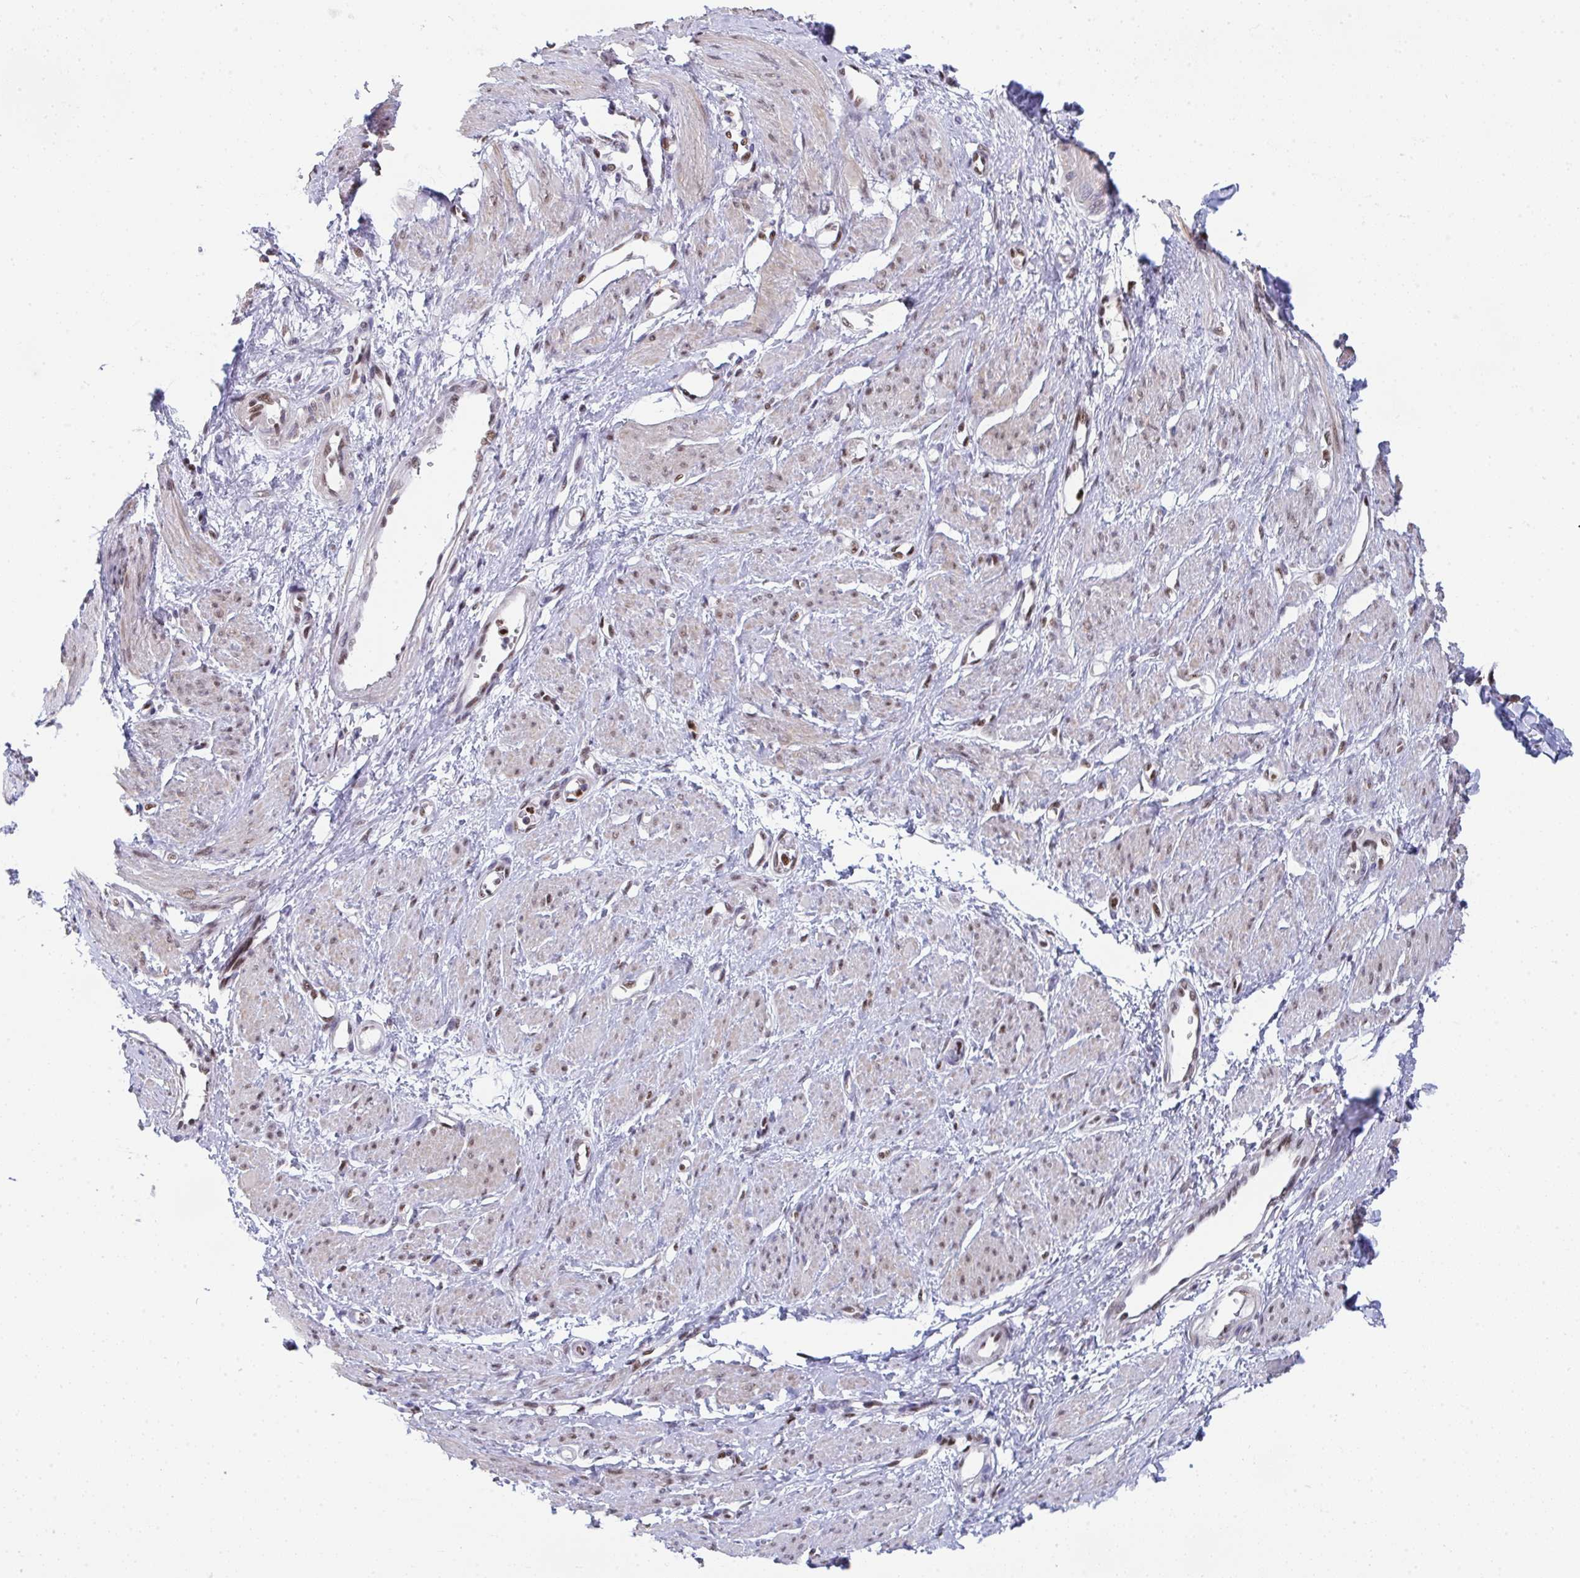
{"staining": {"intensity": "moderate", "quantity": ">75%", "location": "nuclear"}, "tissue": "smooth muscle", "cell_type": "Smooth muscle cells", "image_type": "normal", "snomed": [{"axis": "morphology", "description": "Normal tissue, NOS"}, {"axis": "topography", "description": "Smooth muscle"}, {"axis": "topography", "description": "Uterus"}], "caption": "Protein staining of normal smooth muscle exhibits moderate nuclear expression in approximately >75% of smooth muscle cells. Using DAB (3,3'-diaminobenzidine) (brown) and hematoxylin (blue) stains, captured at high magnification using brightfield microscopy.", "gene": "JDP2", "patient": {"sex": "female", "age": 39}}